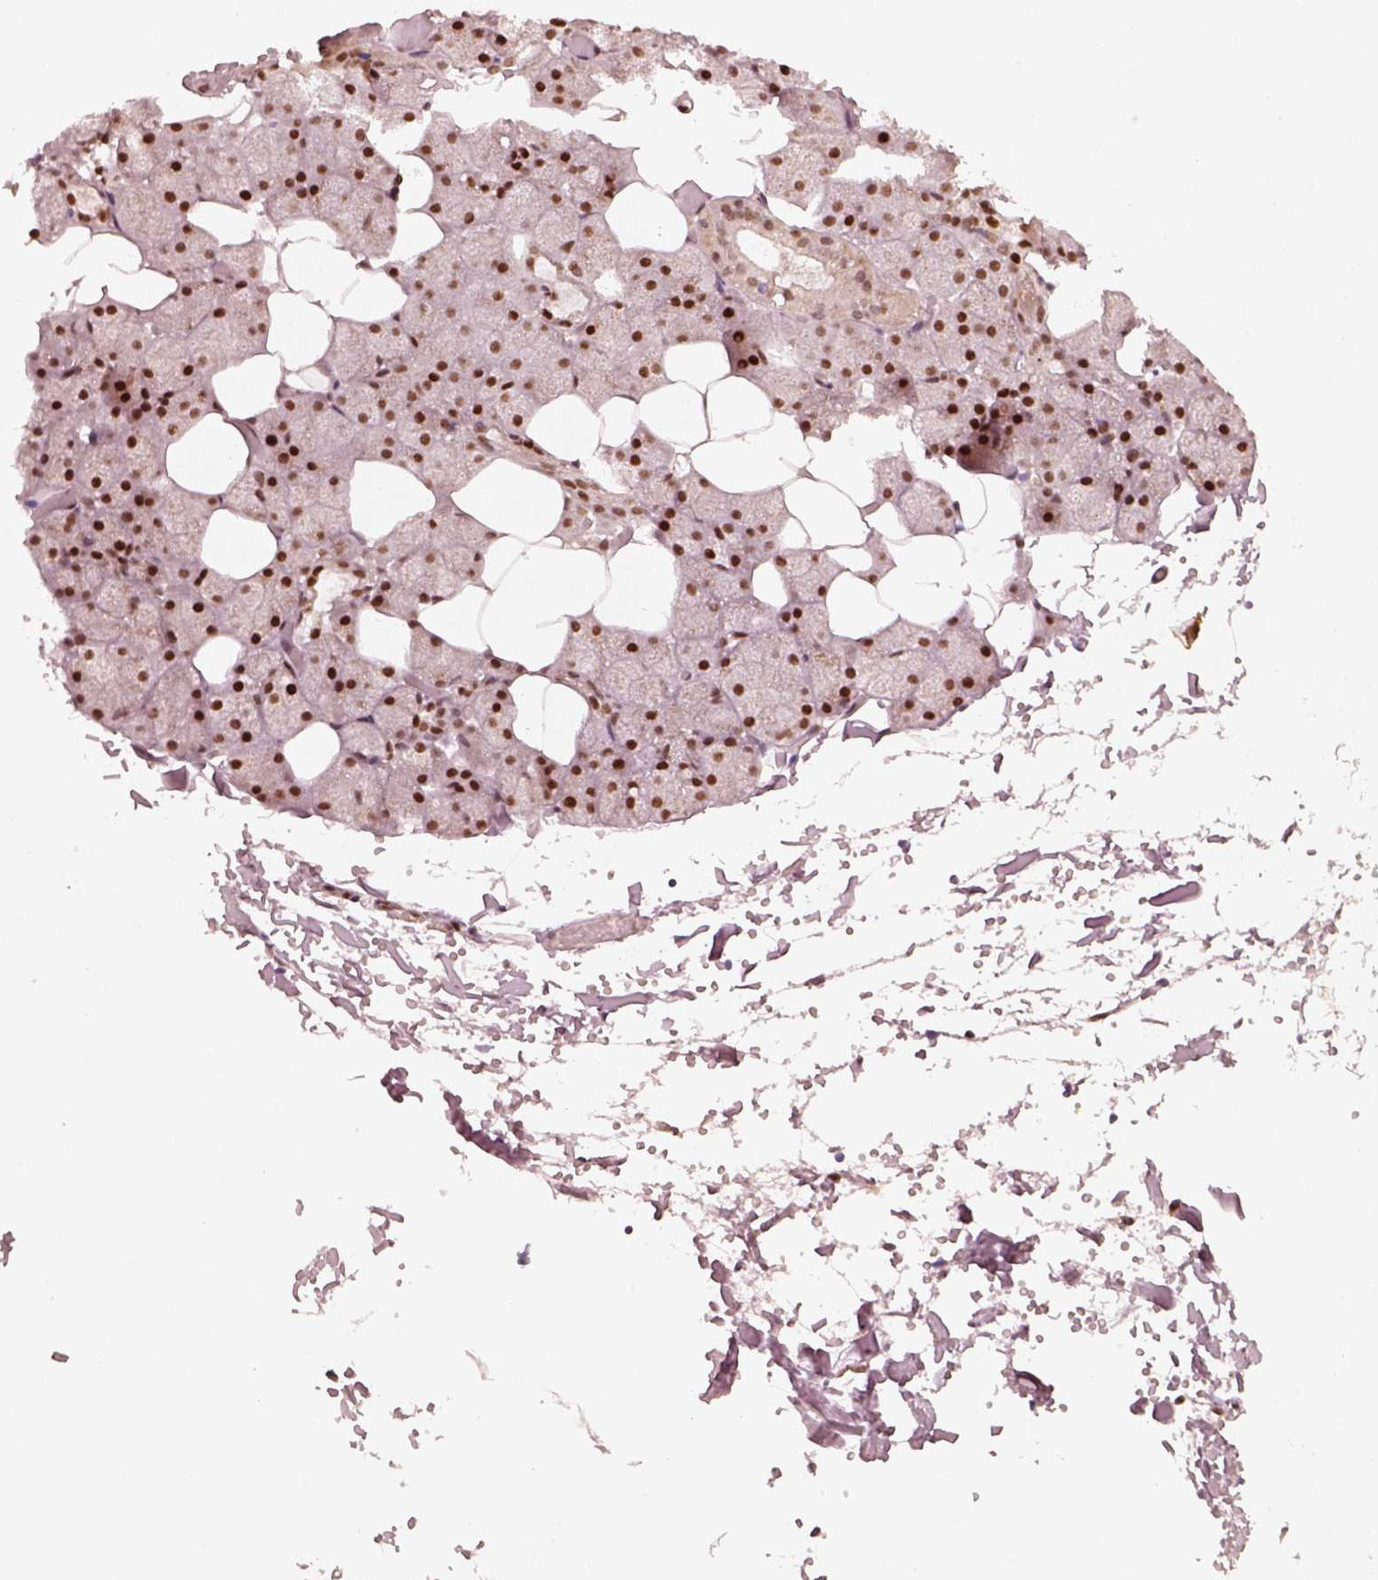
{"staining": {"intensity": "strong", "quantity": ">75%", "location": "nuclear"}, "tissue": "salivary gland", "cell_type": "Glandular cells", "image_type": "normal", "snomed": [{"axis": "morphology", "description": "Normal tissue, NOS"}, {"axis": "topography", "description": "Salivary gland"}], "caption": "Normal salivary gland was stained to show a protein in brown. There is high levels of strong nuclear expression in about >75% of glandular cells. Nuclei are stained in blue.", "gene": "GMEB2", "patient": {"sex": "male", "age": 38}}